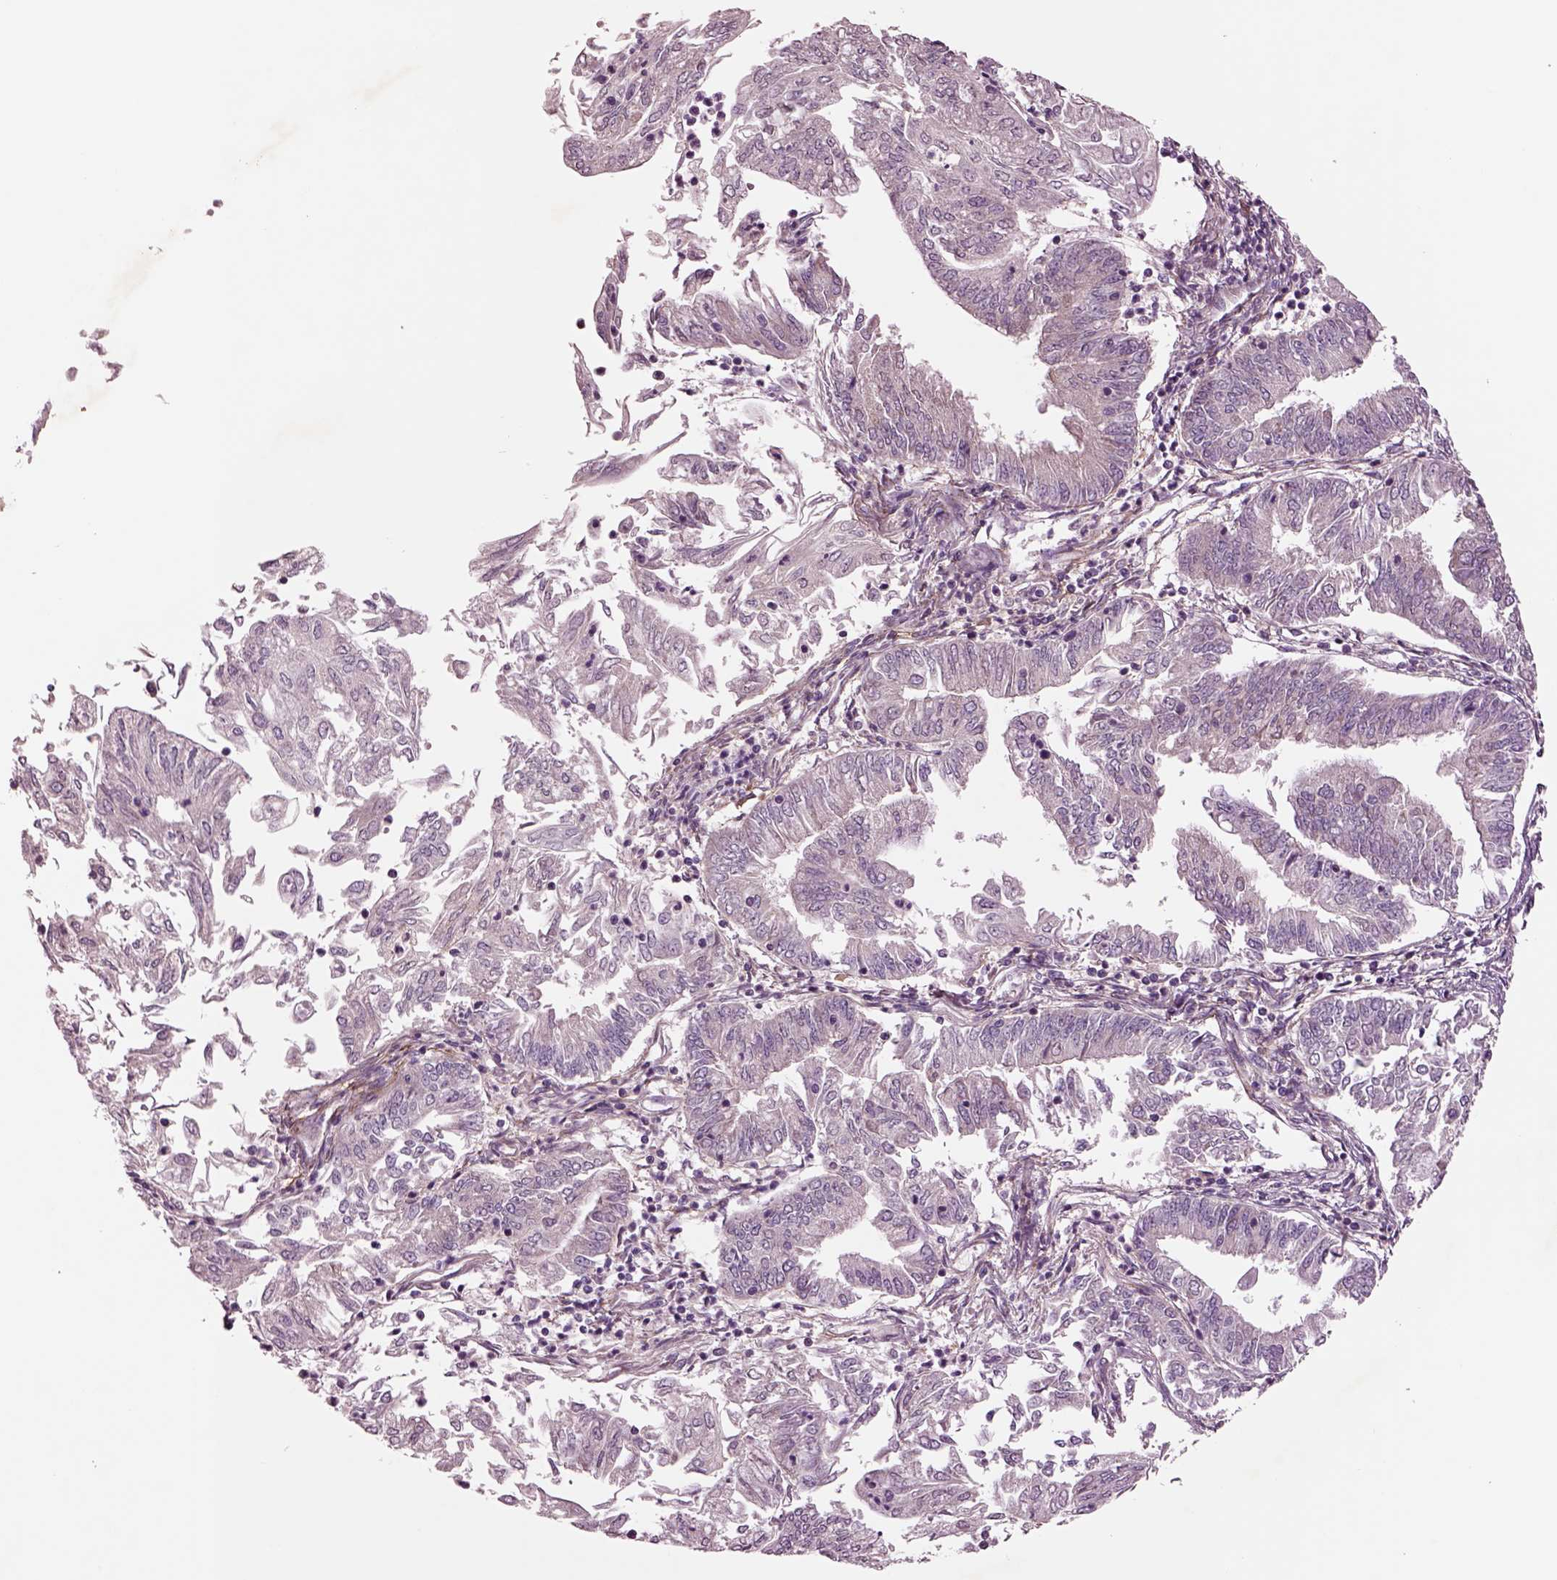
{"staining": {"intensity": "negative", "quantity": "none", "location": "none"}, "tissue": "endometrial cancer", "cell_type": "Tumor cells", "image_type": "cancer", "snomed": [{"axis": "morphology", "description": "Adenocarcinoma, NOS"}, {"axis": "topography", "description": "Endometrium"}], "caption": "There is no significant positivity in tumor cells of endometrial cancer (adenocarcinoma).", "gene": "SEC23A", "patient": {"sex": "female", "age": 55}}